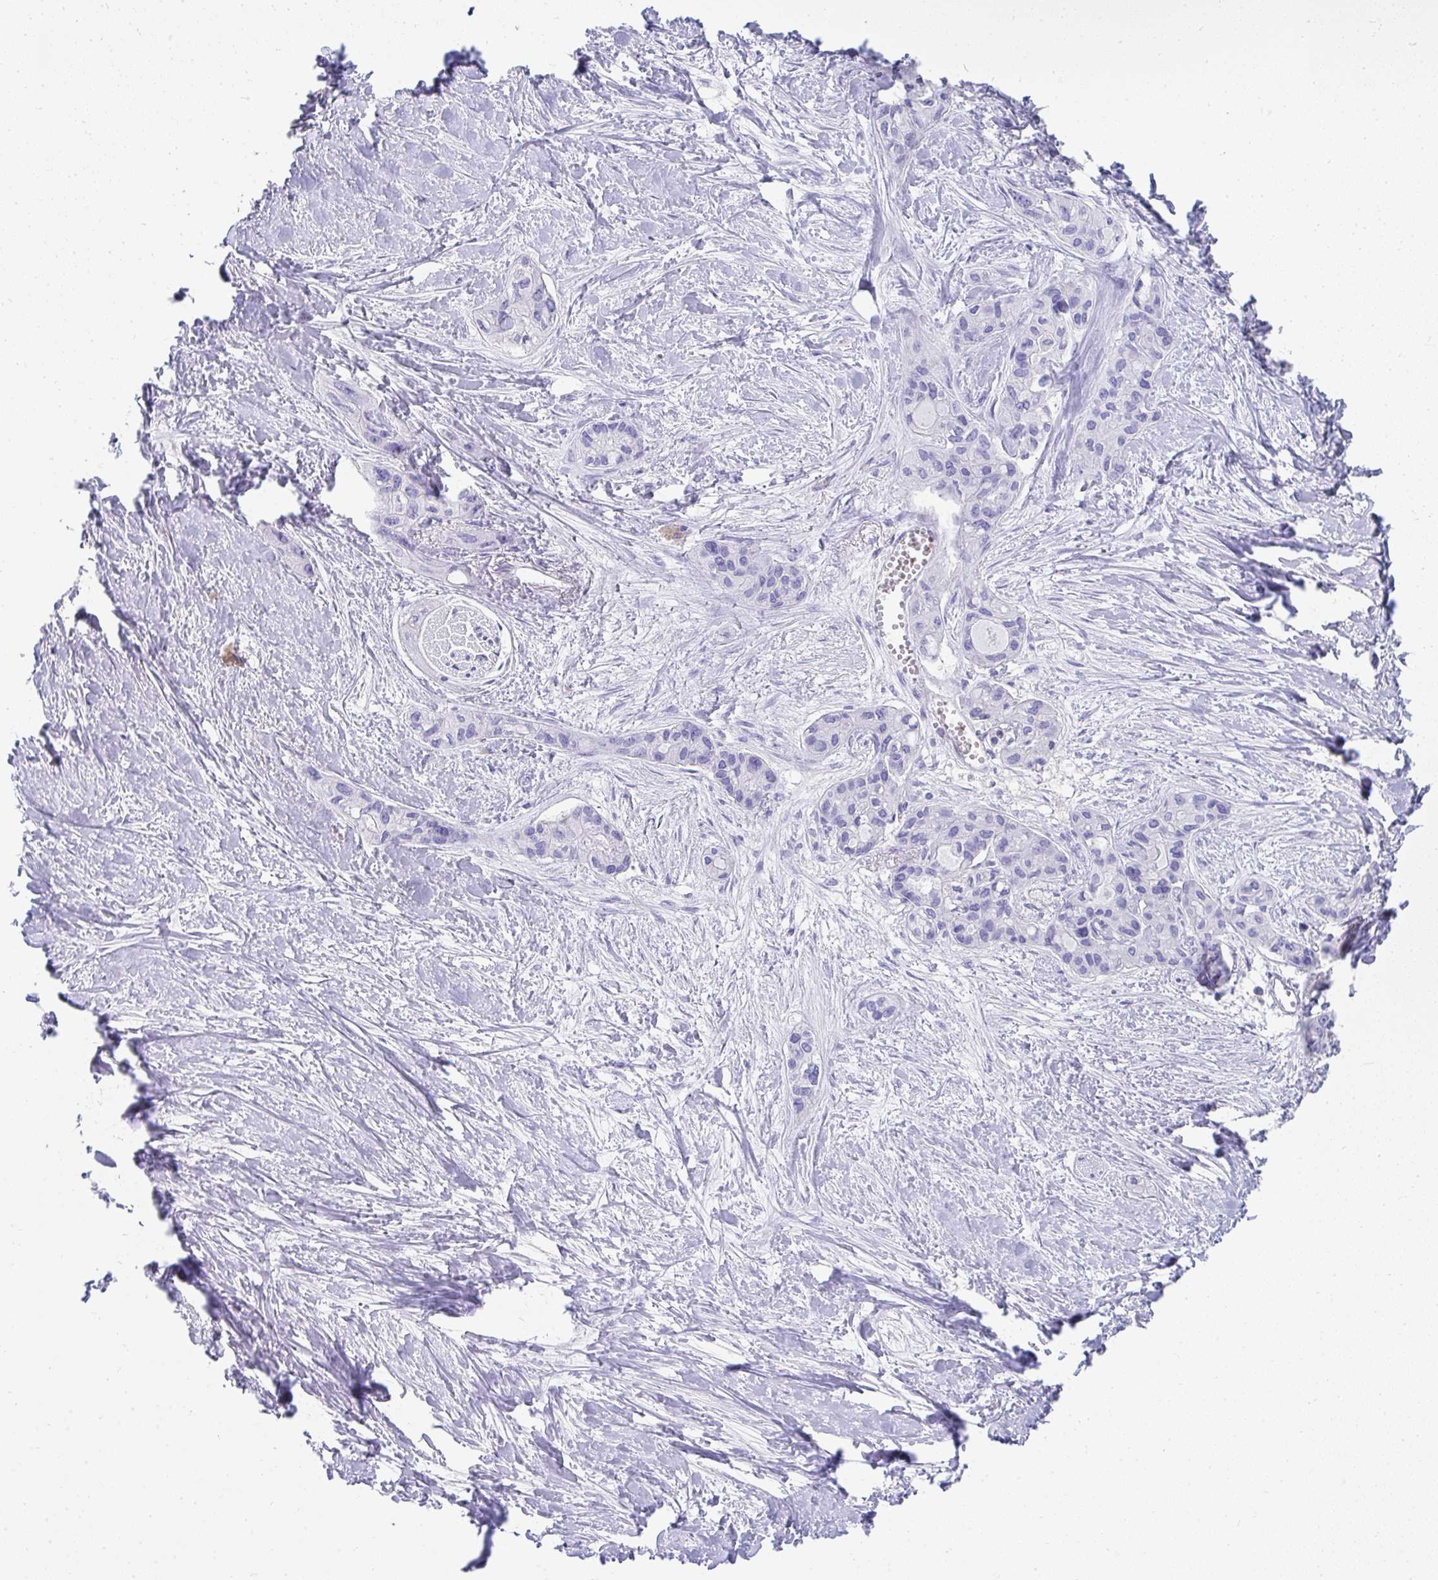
{"staining": {"intensity": "negative", "quantity": "none", "location": "none"}, "tissue": "pancreatic cancer", "cell_type": "Tumor cells", "image_type": "cancer", "snomed": [{"axis": "morphology", "description": "Adenocarcinoma, NOS"}, {"axis": "topography", "description": "Pancreas"}], "caption": "A photomicrograph of human pancreatic adenocarcinoma is negative for staining in tumor cells.", "gene": "TNNT1", "patient": {"sex": "female", "age": 50}}